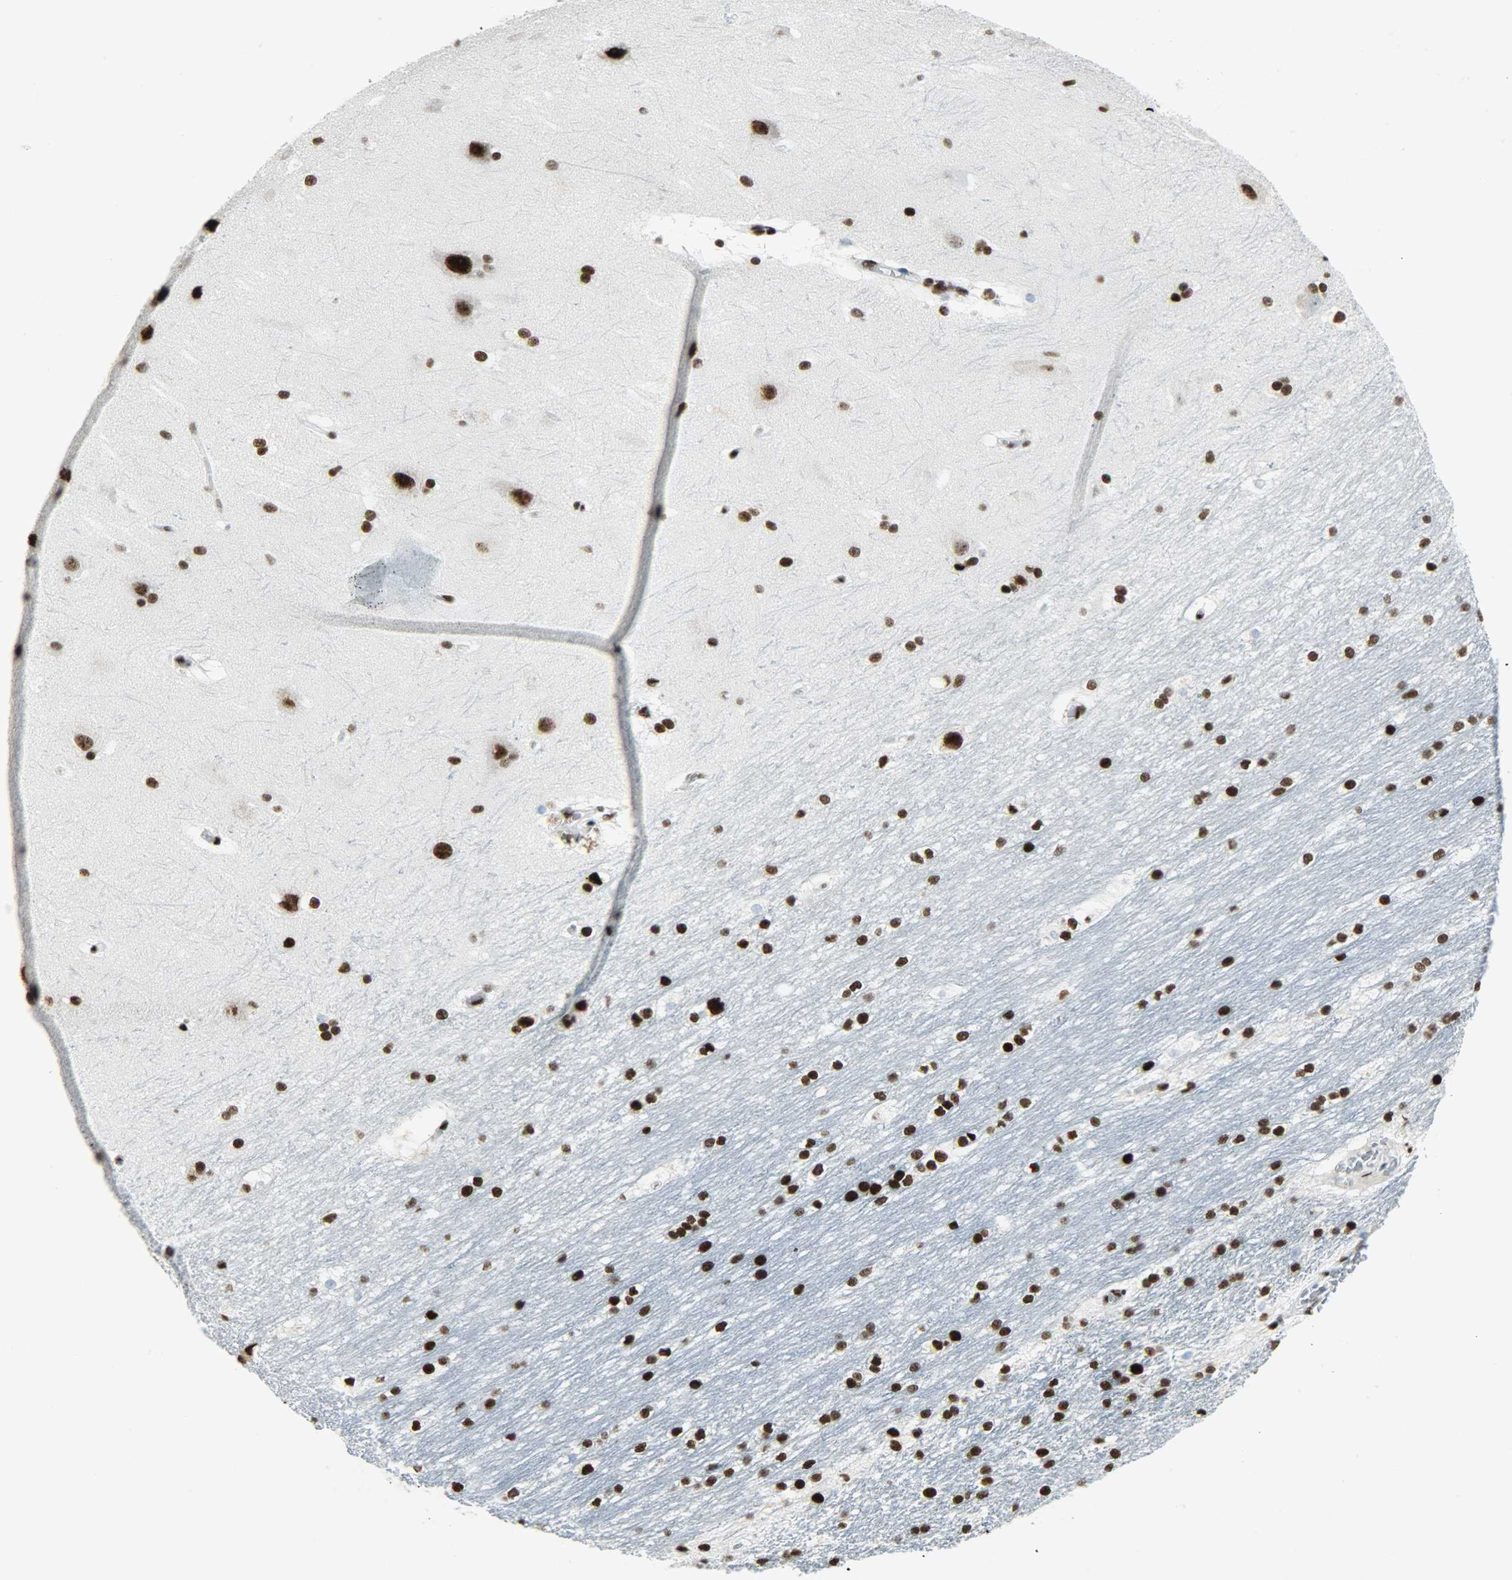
{"staining": {"intensity": "strong", "quantity": ">75%", "location": "nuclear"}, "tissue": "hippocampus", "cell_type": "Glial cells", "image_type": "normal", "snomed": [{"axis": "morphology", "description": "Normal tissue, NOS"}, {"axis": "topography", "description": "Hippocampus"}], "caption": "An immunohistochemistry (IHC) photomicrograph of normal tissue is shown. Protein staining in brown labels strong nuclear positivity in hippocampus within glial cells. (brown staining indicates protein expression, while blue staining denotes nuclei).", "gene": "SNRPA", "patient": {"sex": "female", "age": 19}}